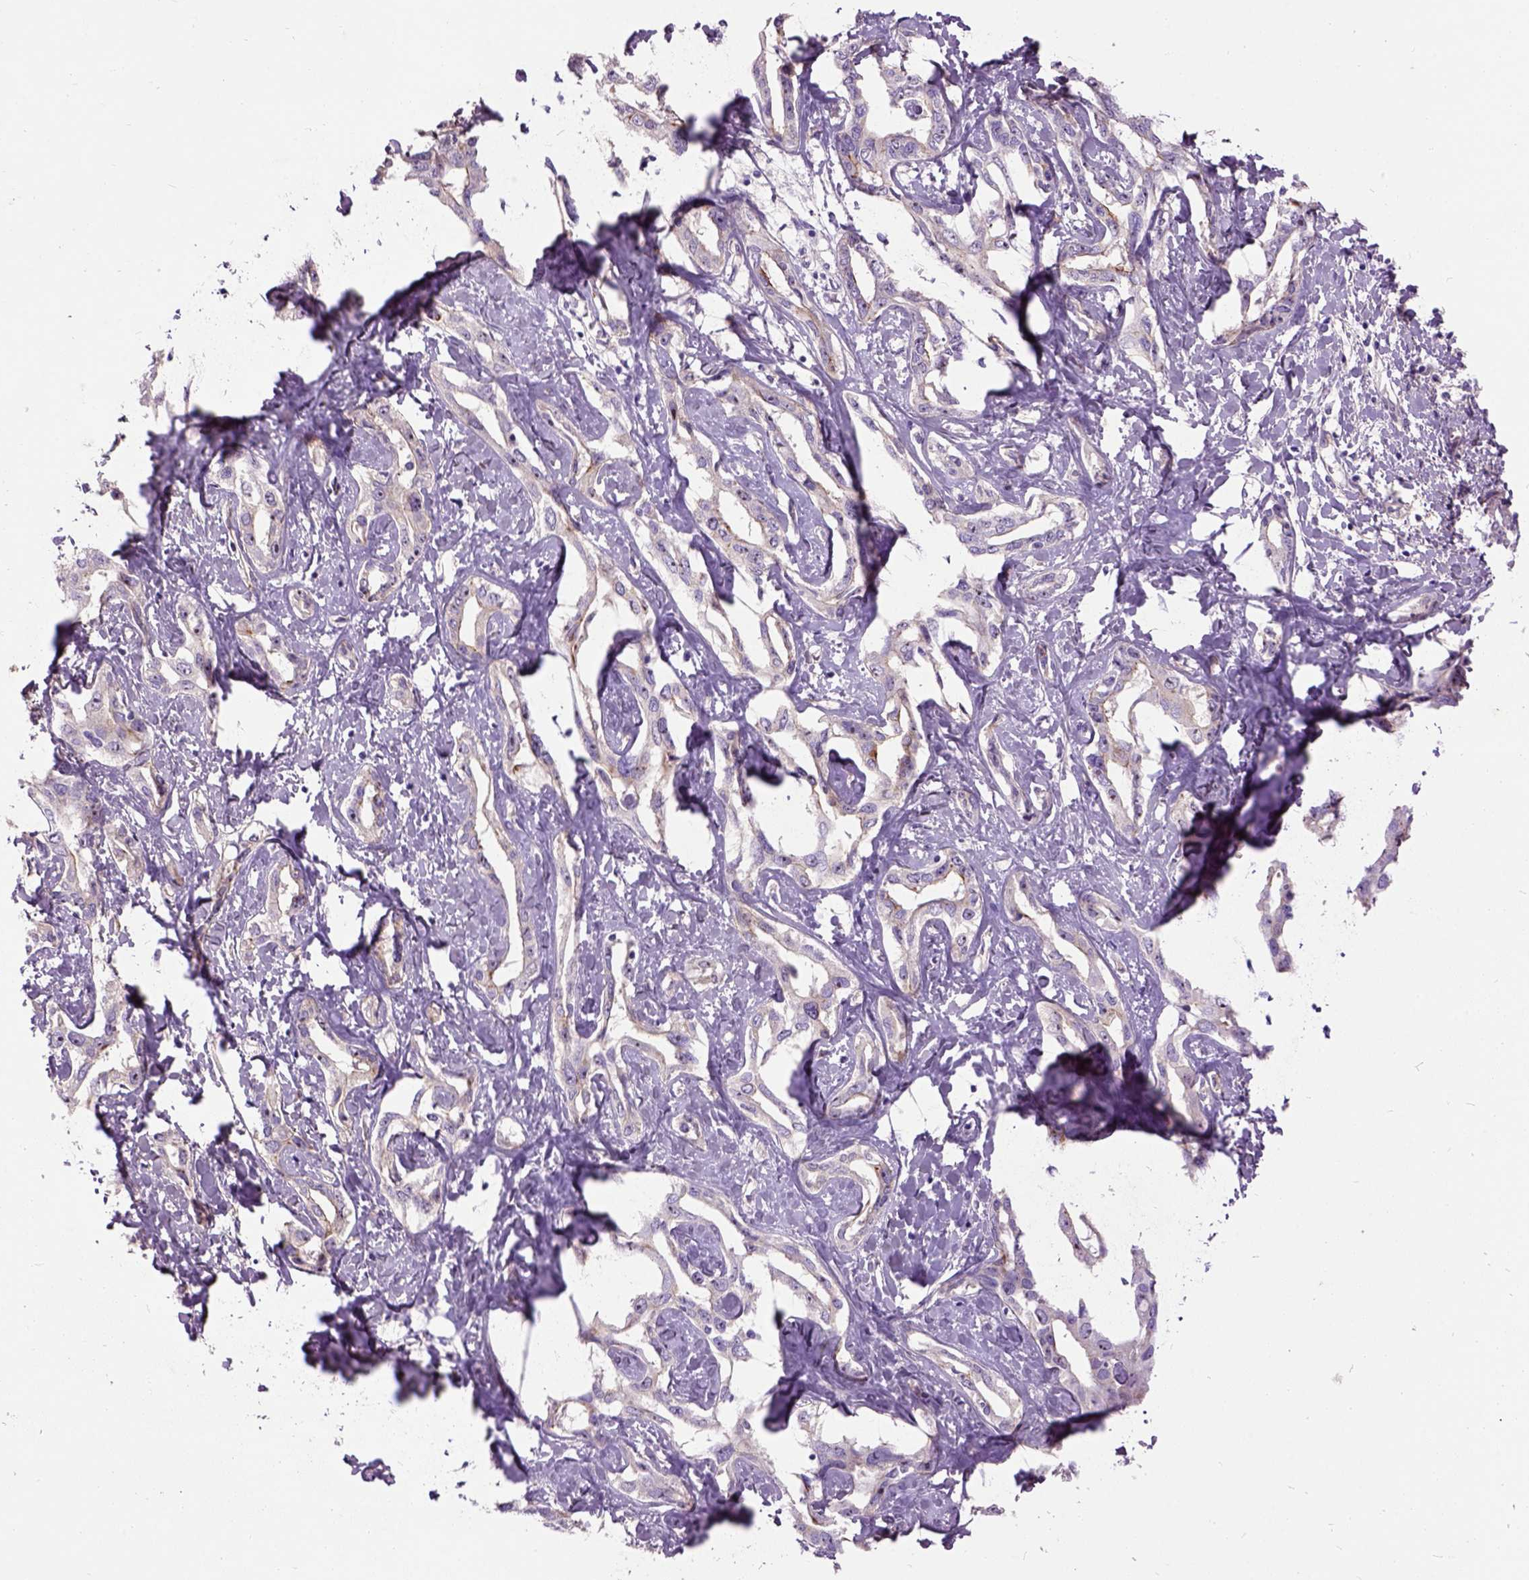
{"staining": {"intensity": "moderate", "quantity": "<25%", "location": "cytoplasmic/membranous"}, "tissue": "liver cancer", "cell_type": "Tumor cells", "image_type": "cancer", "snomed": [{"axis": "morphology", "description": "Cholangiocarcinoma"}, {"axis": "topography", "description": "Liver"}], "caption": "About <25% of tumor cells in human cholangiocarcinoma (liver) show moderate cytoplasmic/membranous protein expression as visualized by brown immunohistochemical staining.", "gene": "MAPT", "patient": {"sex": "male", "age": 59}}